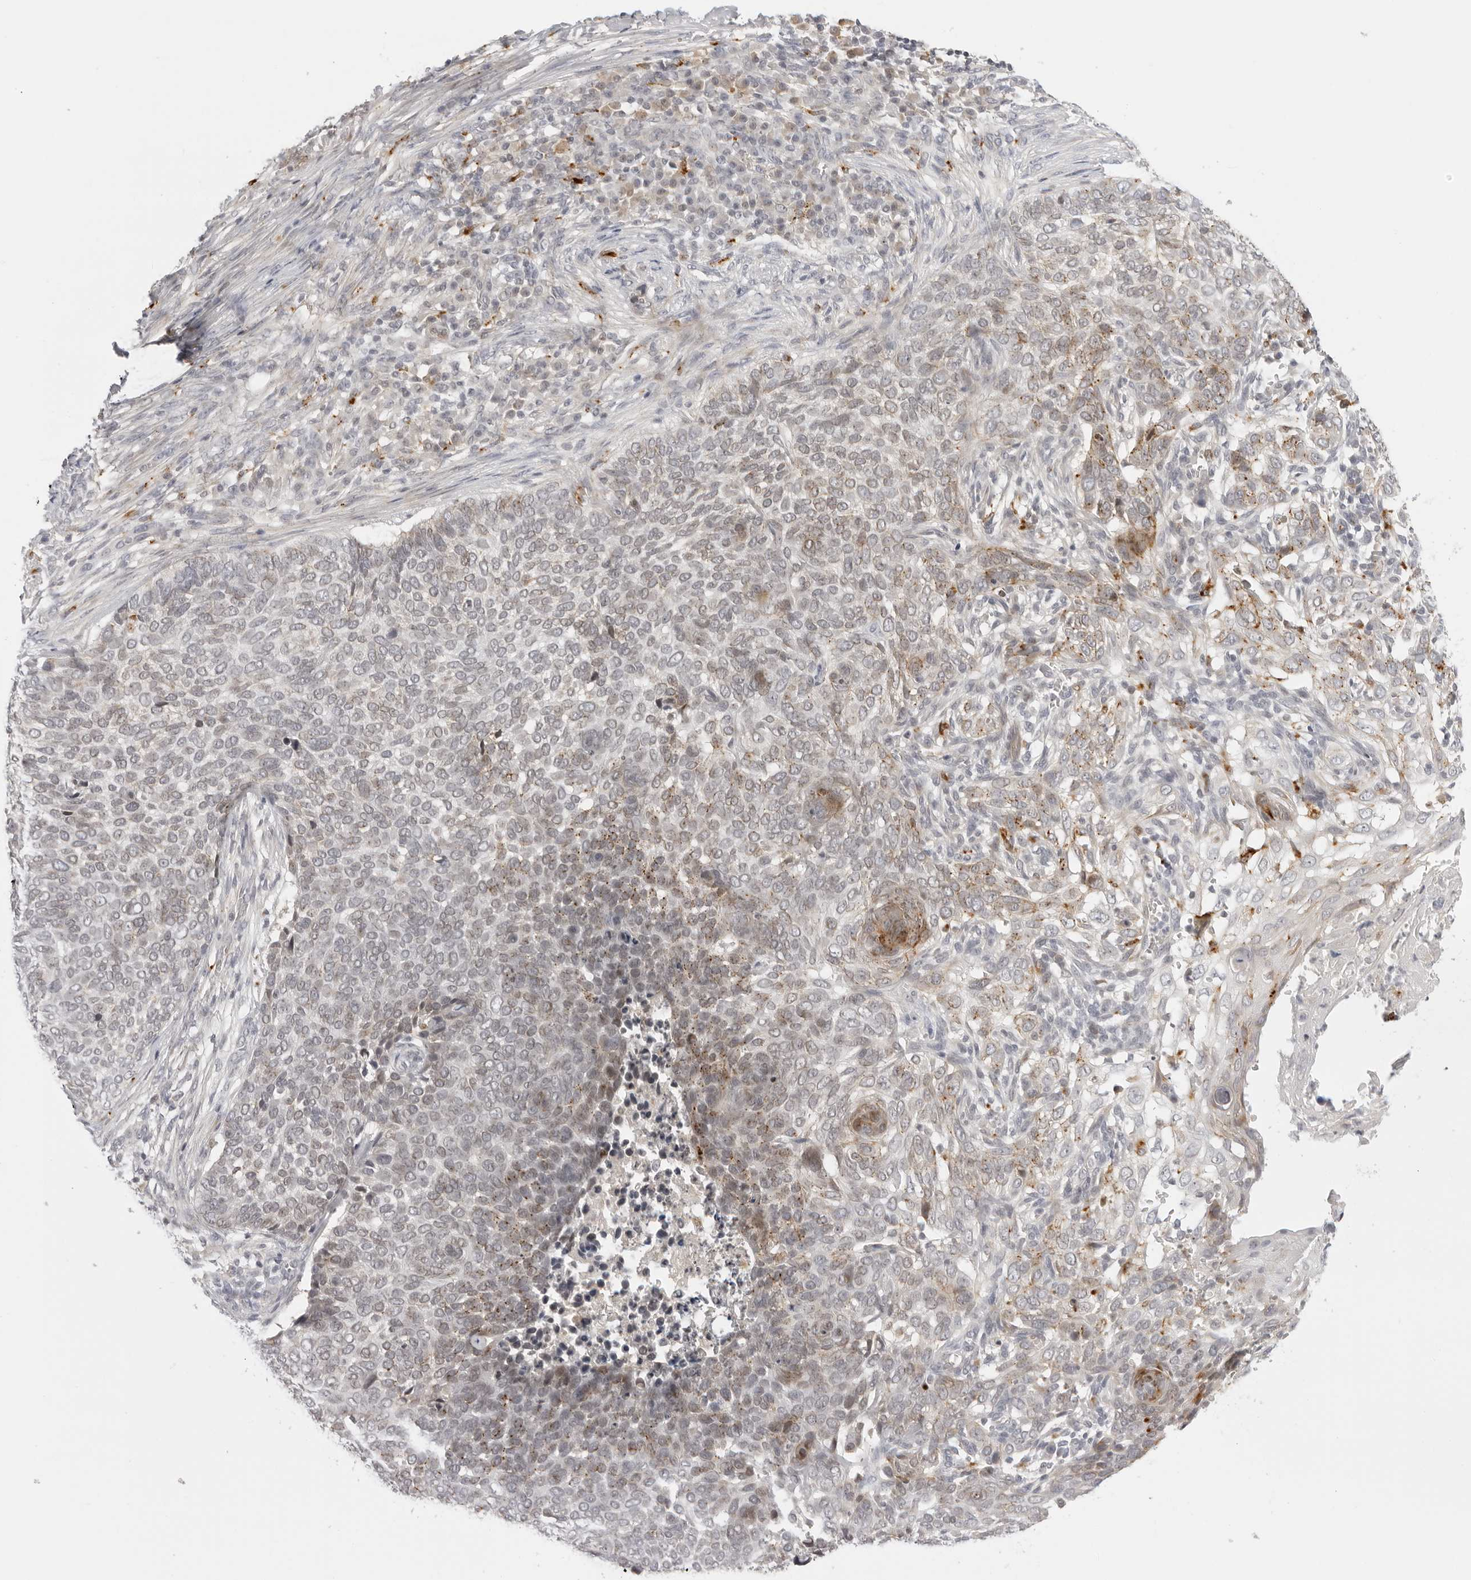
{"staining": {"intensity": "moderate", "quantity": "25%-75%", "location": "cytoplasmic/membranous"}, "tissue": "skin cancer", "cell_type": "Tumor cells", "image_type": "cancer", "snomed": [{"axis": "morphology", "description": "Basal cell carcinoma"}, {"axis": "topography", "description": "Skin"}], "caption": "The histopathology image demonstrates a brown stain indicating the presence of a protein in the cytoplasmic/membranous of tumor cells in basal cell carcinoma (skin).", "gene": "STRADB", "patient": {"sex": "female", "age": 64}}